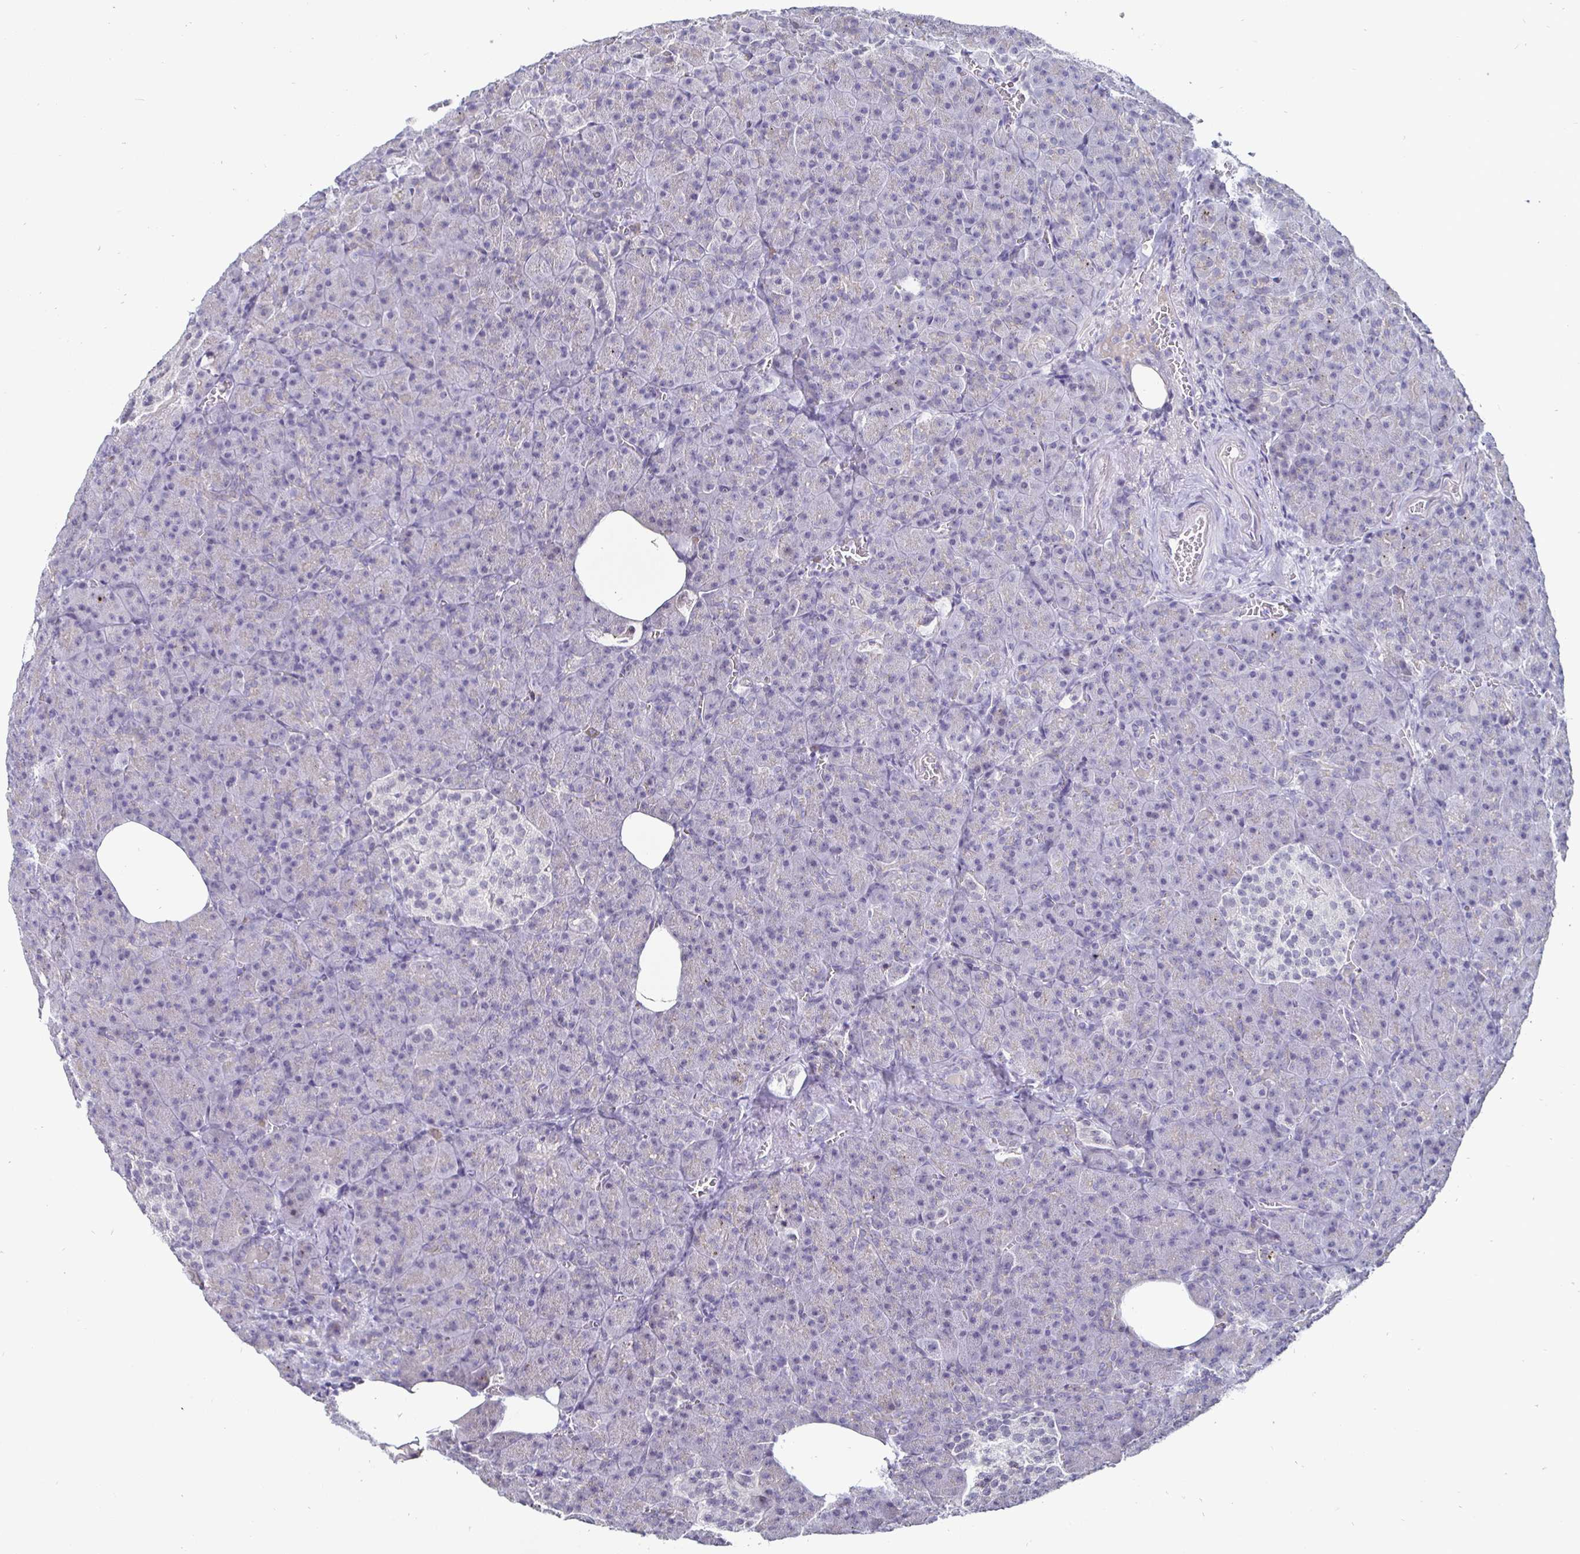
{"staining": {"intensity": "weak", "quantity": "<25%", "location": "cytoplasmic/membranous"}, "tissue": "pancreas", "cell_type": "Exocrine glandular cells", "image_type": "normal", "snomed": [{"axis": "morphology", "description": "Normal tissue, NOS"}, {"axis": "topography", "description": "Pancreas"}], "caption": "DAB immunohistochemical staining of unremarkable pancreas displays no significant staining in exocrine glandular cells.", "gene": "OOSP2", "patient": {"sex": "female", "age": 74}}